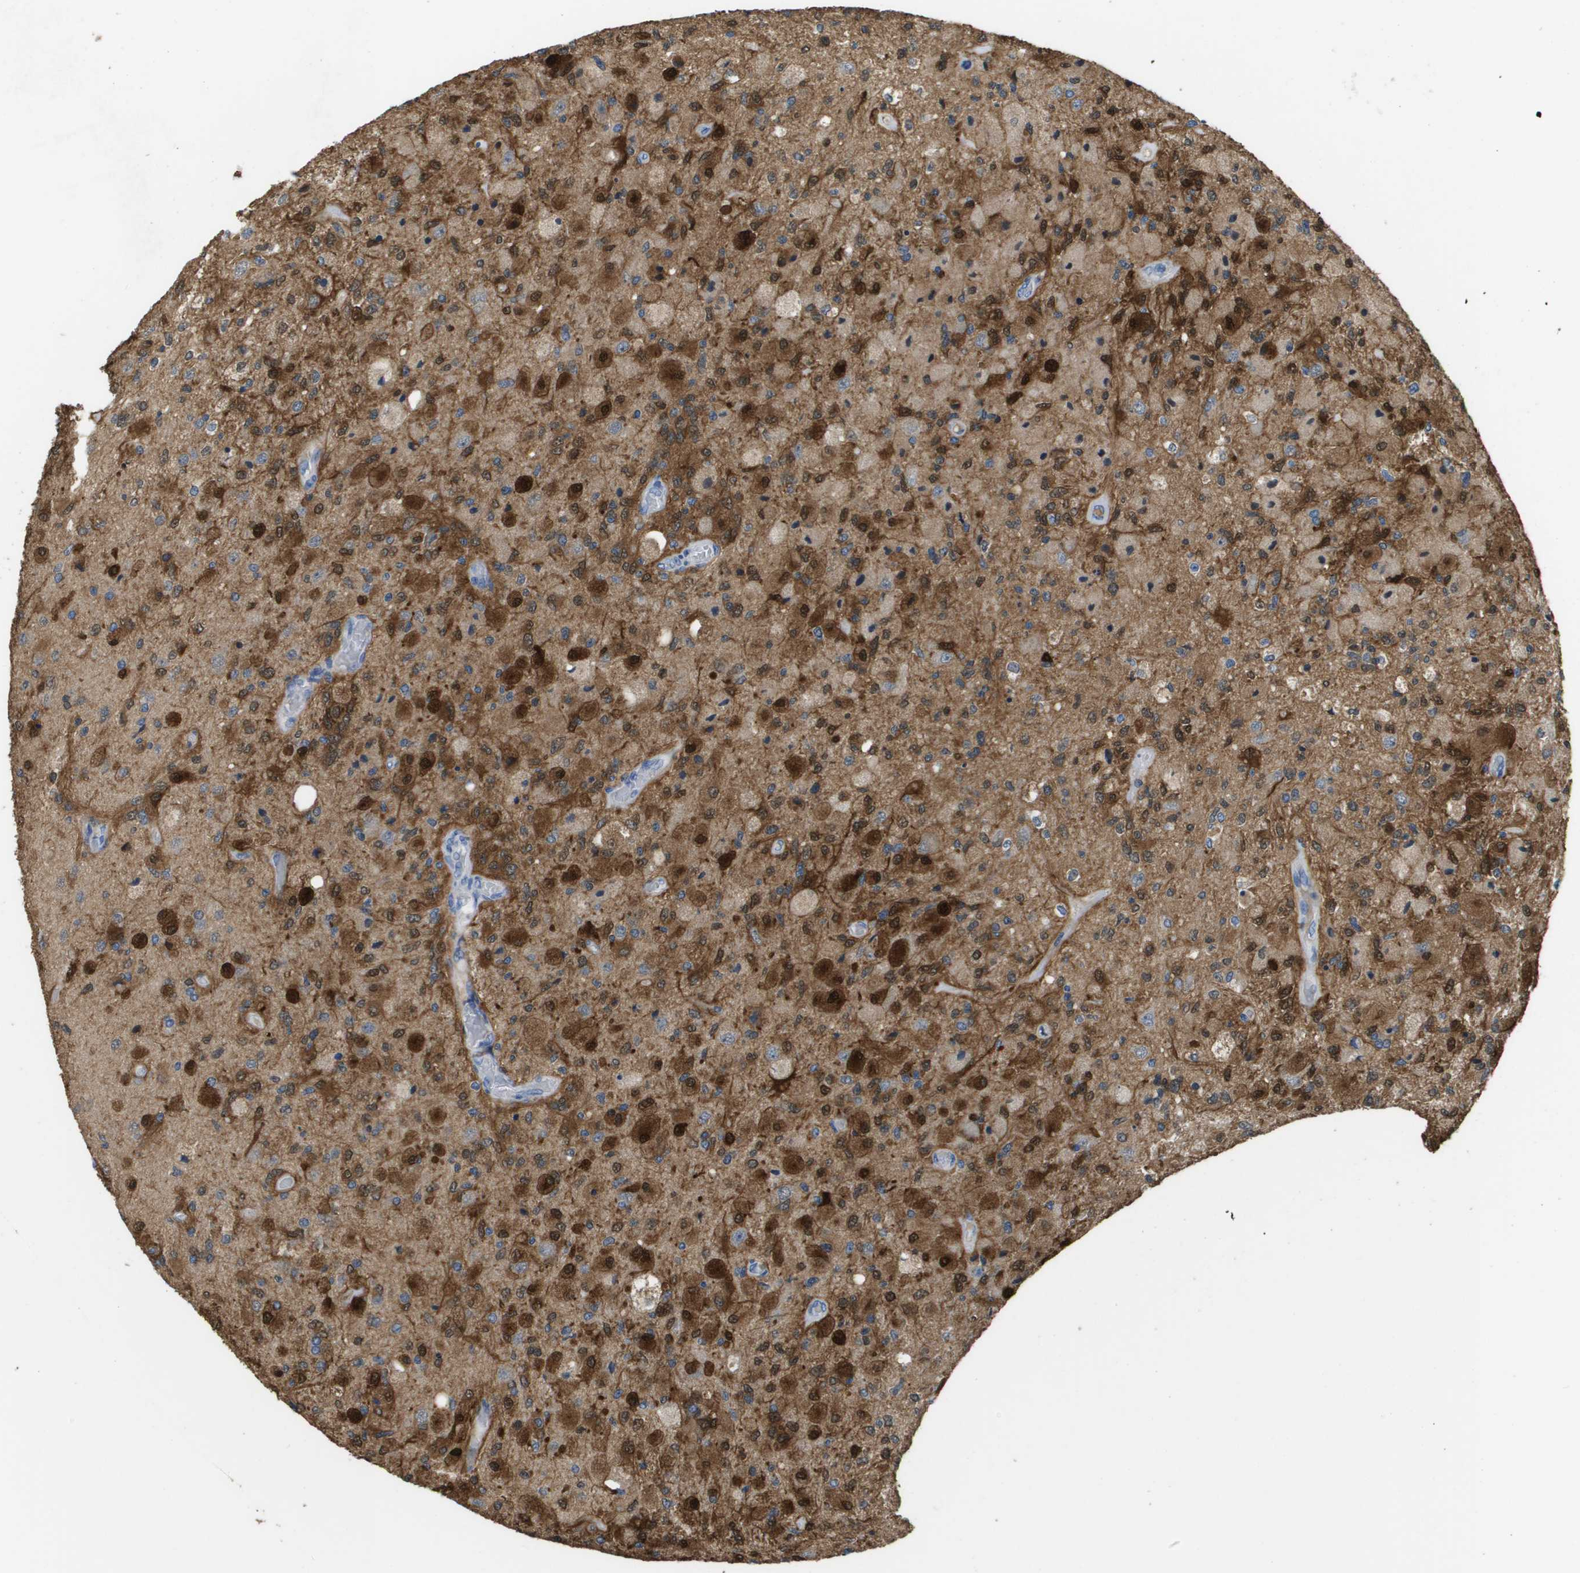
{"staining": {"intensity": "strong", "quantity": "25%-75%", "location": "cytoplasmic/membranous,nuclear"}, "tissue": "glioma", "cell_type": "Tumor cells", "image_type": "cancer", "snomed": [{"axis": "morphology", "description": "Normal tissue, NOS"}, {"axis": "morphology", "description": "Glioma, malignant, High grade"}, {"axis": "topography", "description": "Cerebral cortex"}], "caption": "High-grade glioma (malignant) tissue displays strong cytoplasmic/membranous and nuclear expression in approximately 25%-75% of tumor cells", "gene": "FABP5", "patient": {"sex": "male", "age": 77}}